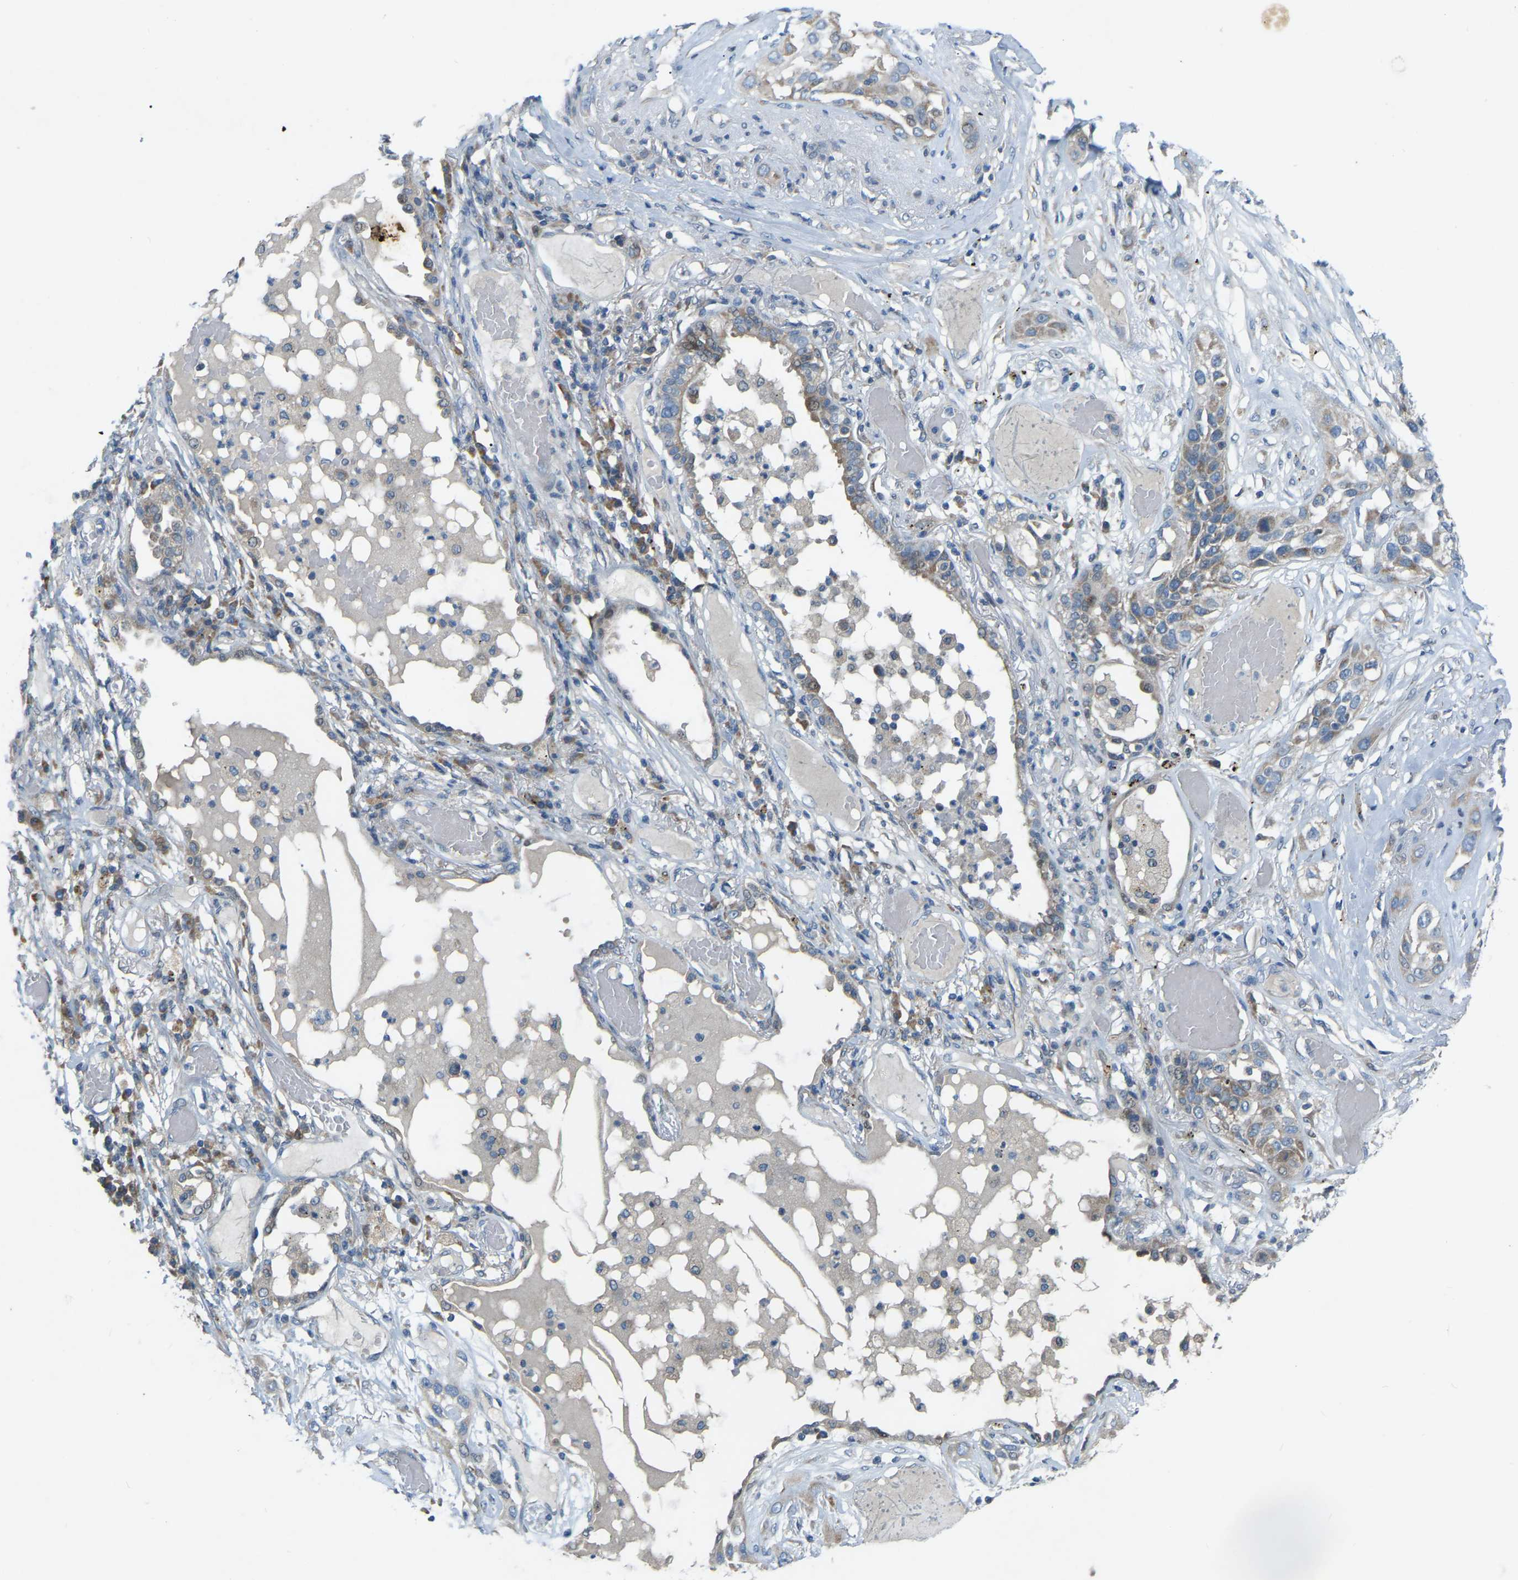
{"staining": {"intensity": "moderate", "quantity": ">75%", "location": "cytoplasmic/membranous"}, "tissue": "lung cancer", "cell_type": "Tumor cells", "image_type": "cancer", "snomed": [{"axis": "morphology", "description": "Squamous cell carcinoma, NOS"}, {"axis": "topography", "description": "Lung"}], "caption": "Tumor cells demonstrate medium levels of moderate cytoplasmic/membranous expression in about >75% of cells in lung cancer. Nuclei are stained in blue.", "gene": "PARL", "patient": {"sex": "male", "age": 71}}